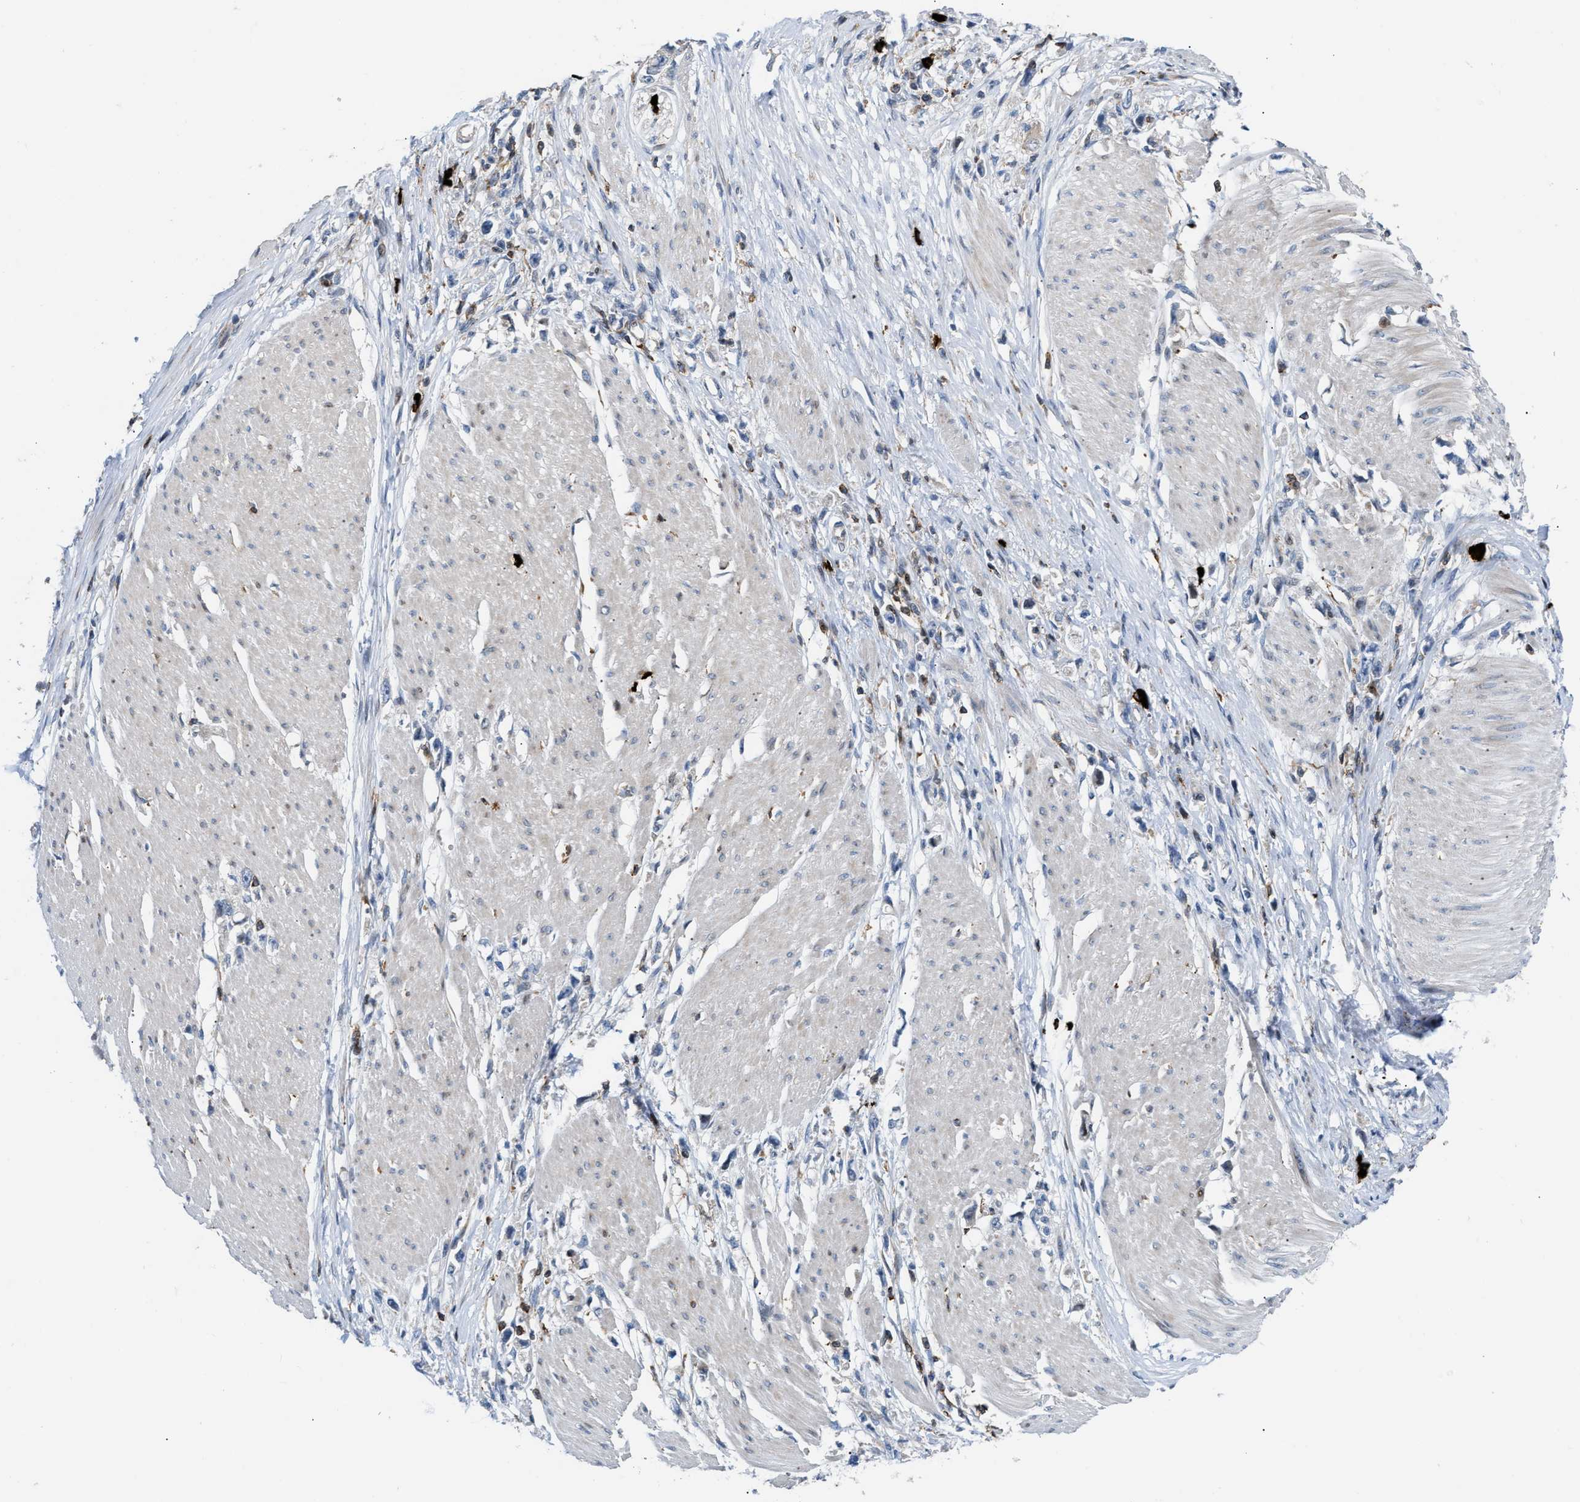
{"staining": {"intensity": "negative", "quantity": "none", "location": "none"}, "tissue": "stomach cancer", "cell_type": "Tumor cells", "image_type": "cancer", "snomed": [{"axis": "morphology", "description": "Adenocarcinoma, NOS"}, {"axis": "topography", "description": "Stomach"}], "caption": "Tumor cells are negative for brown protein staining in stomach adenocarcinoma. (DAB (3,3'-diaminobenzidine) immunohistochemistry with hematoxylin counter stain).", "gene": "ATP9A", "patient": {"sex": "female", "age": 59}}